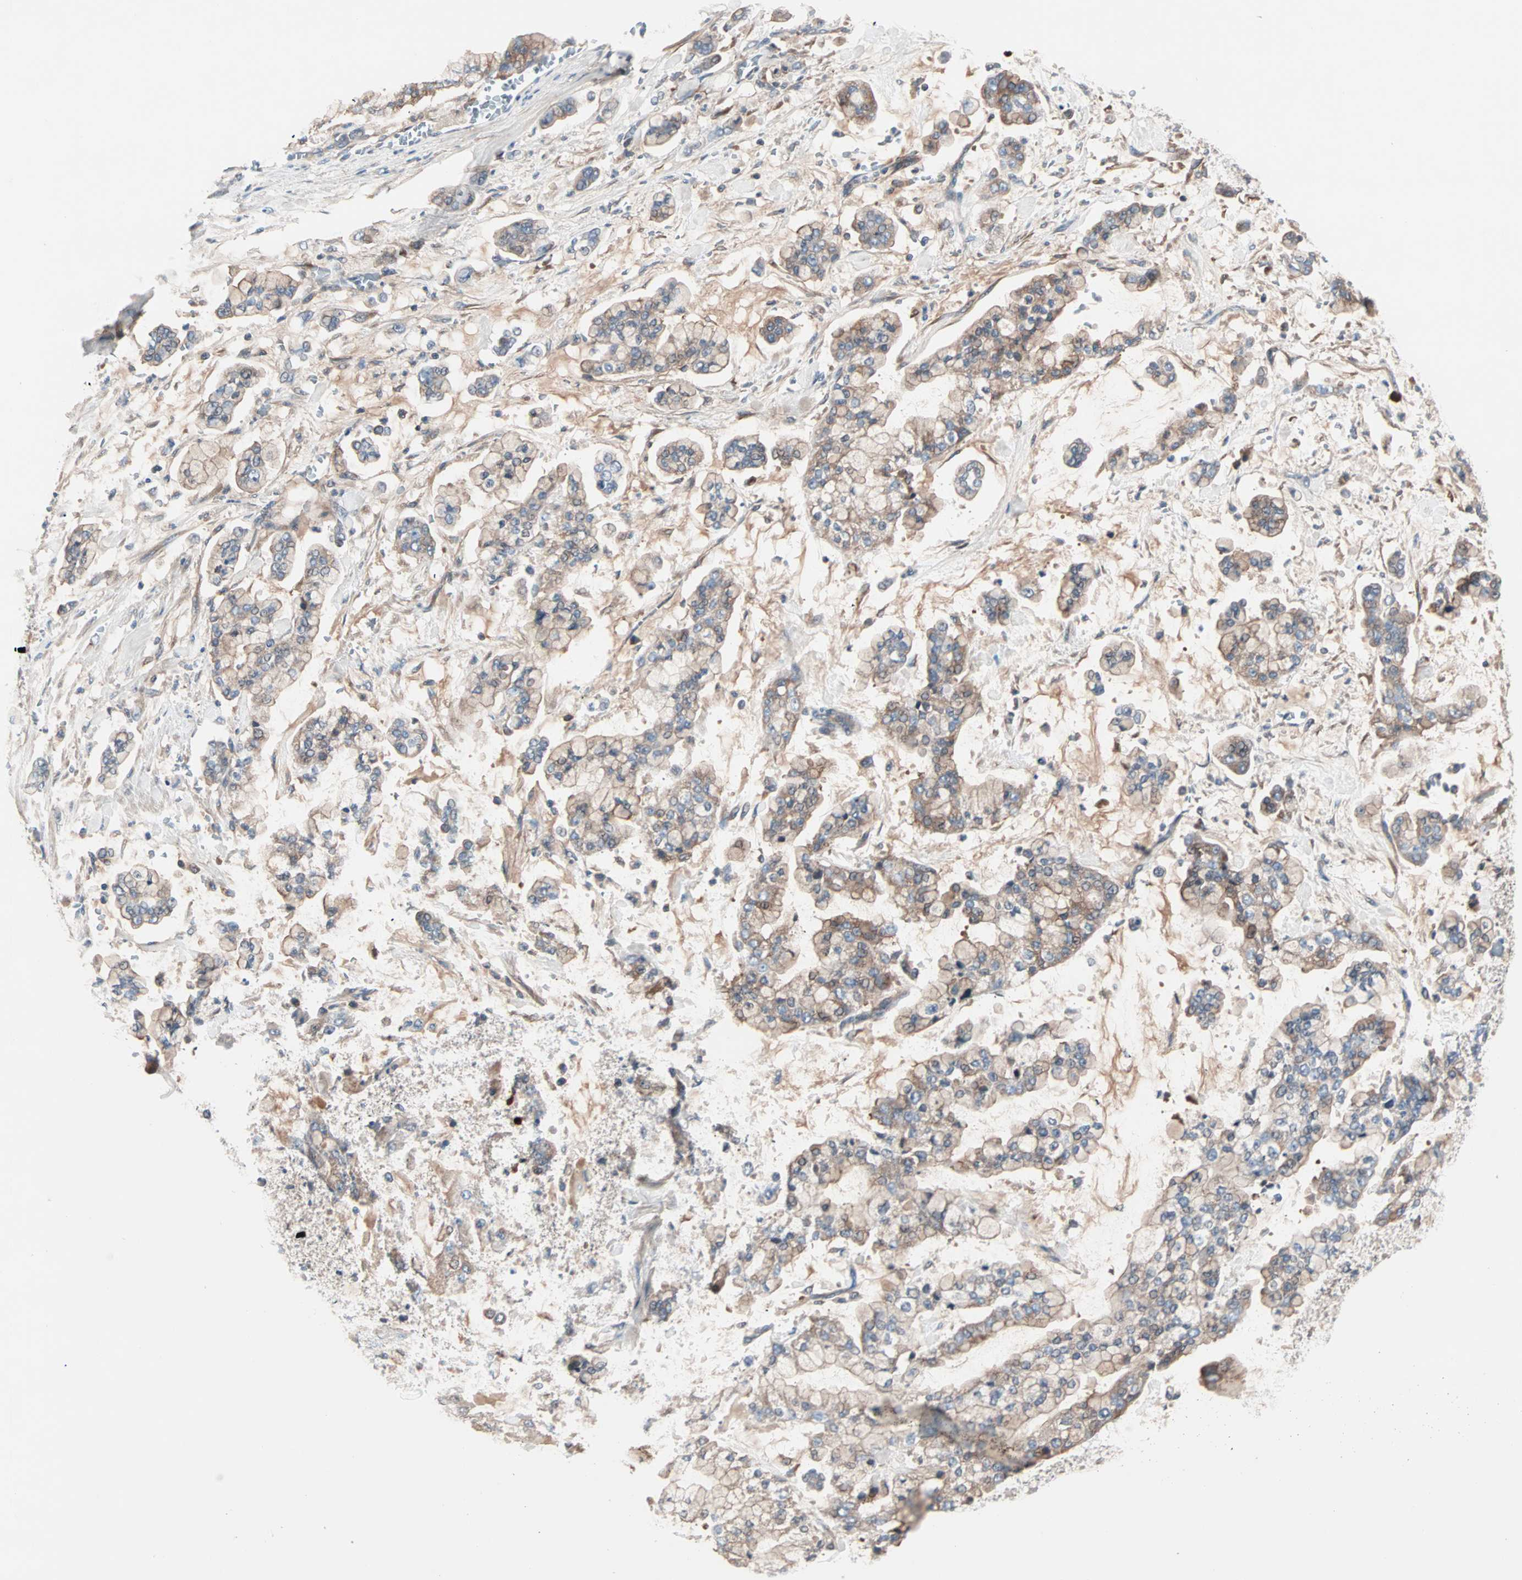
{"staining": {"intensity": "weak", "quantity": ">75%", "location": "cytoplasmic/membranous"}, "tissue": "stomach cancer", "cell_type": "Tumor cells", "image_type": "cancer", "snomed": [{"axis": "morphology", "description": "Normal tissue, NOS"}, {"axis": "morphology", "description": "Adenocarcinoma, NOS"}, {"axis": "topography", "description": "Stomach, upper"}, {"axis": "topography", "description": "Stomach"}], "caption": "Weak cytoplasmic/membranous protein positivity is seen in about >75% of tumor cells in stomach cancer (adenocarcinoma).", "gene": "CAD", "patient": {"sex": "male", "age": 76}}